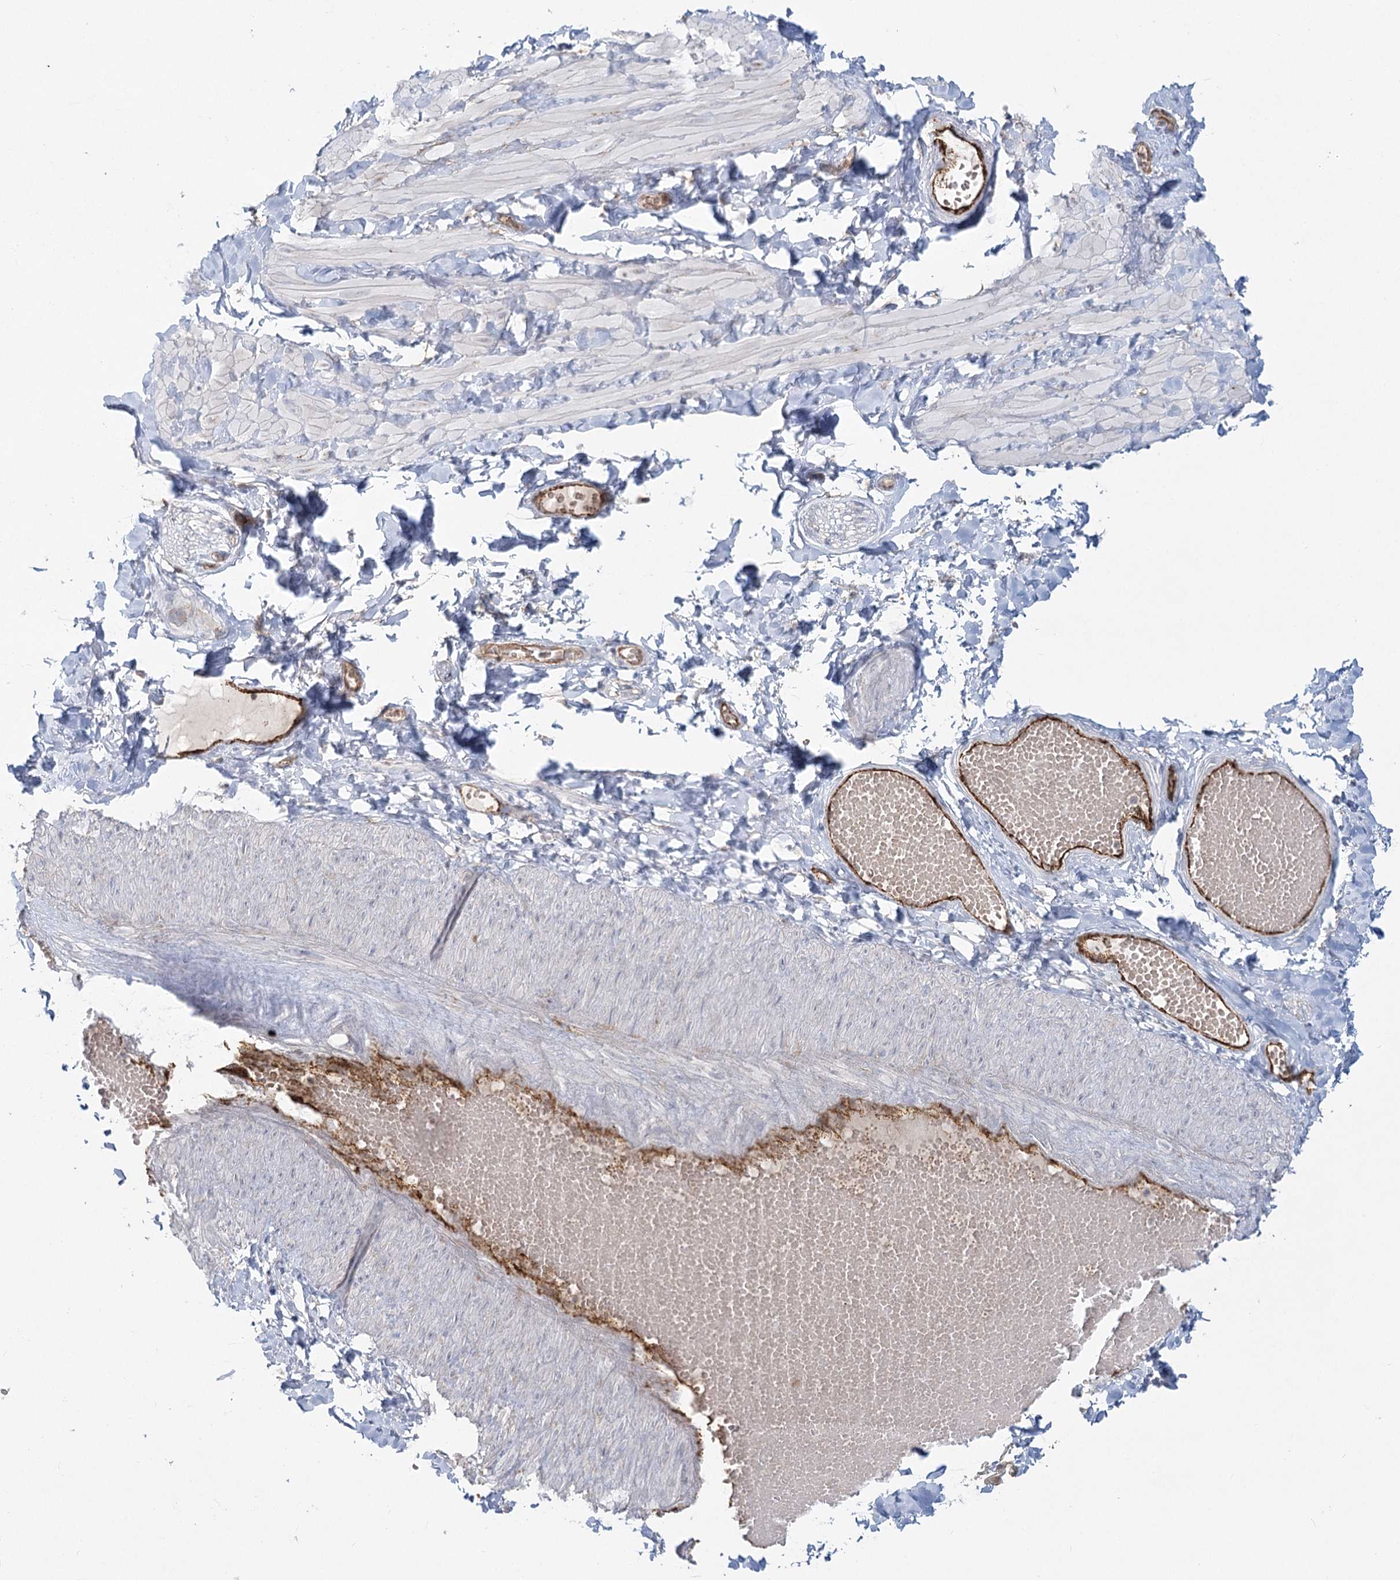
{"staining": {"intensity": "moderate", "quantity": "<25%", "location": "cytoplasmic/membranous"}, "tissue": "adipose tissue", "cell_type": "Adipocytes", "image_type": "normal", "snomed": [{"axis": "morphology", "description": "Normal tissue, NOS"}, {"axis": "topography", "description": "Adipose tissue"}, {"axis": "topography", "description": "Vascular tissue"}, {"axis": "topography", "description": "Peripheral nerve tissue"}], "caption": "Adipocytes display low levels of moderate cytoplasmic/membranous expression in about <25% of cells in normal human adipose tissue.", "gene": "KBTBD4", "patient": {"sex": "male", "age": 25}}